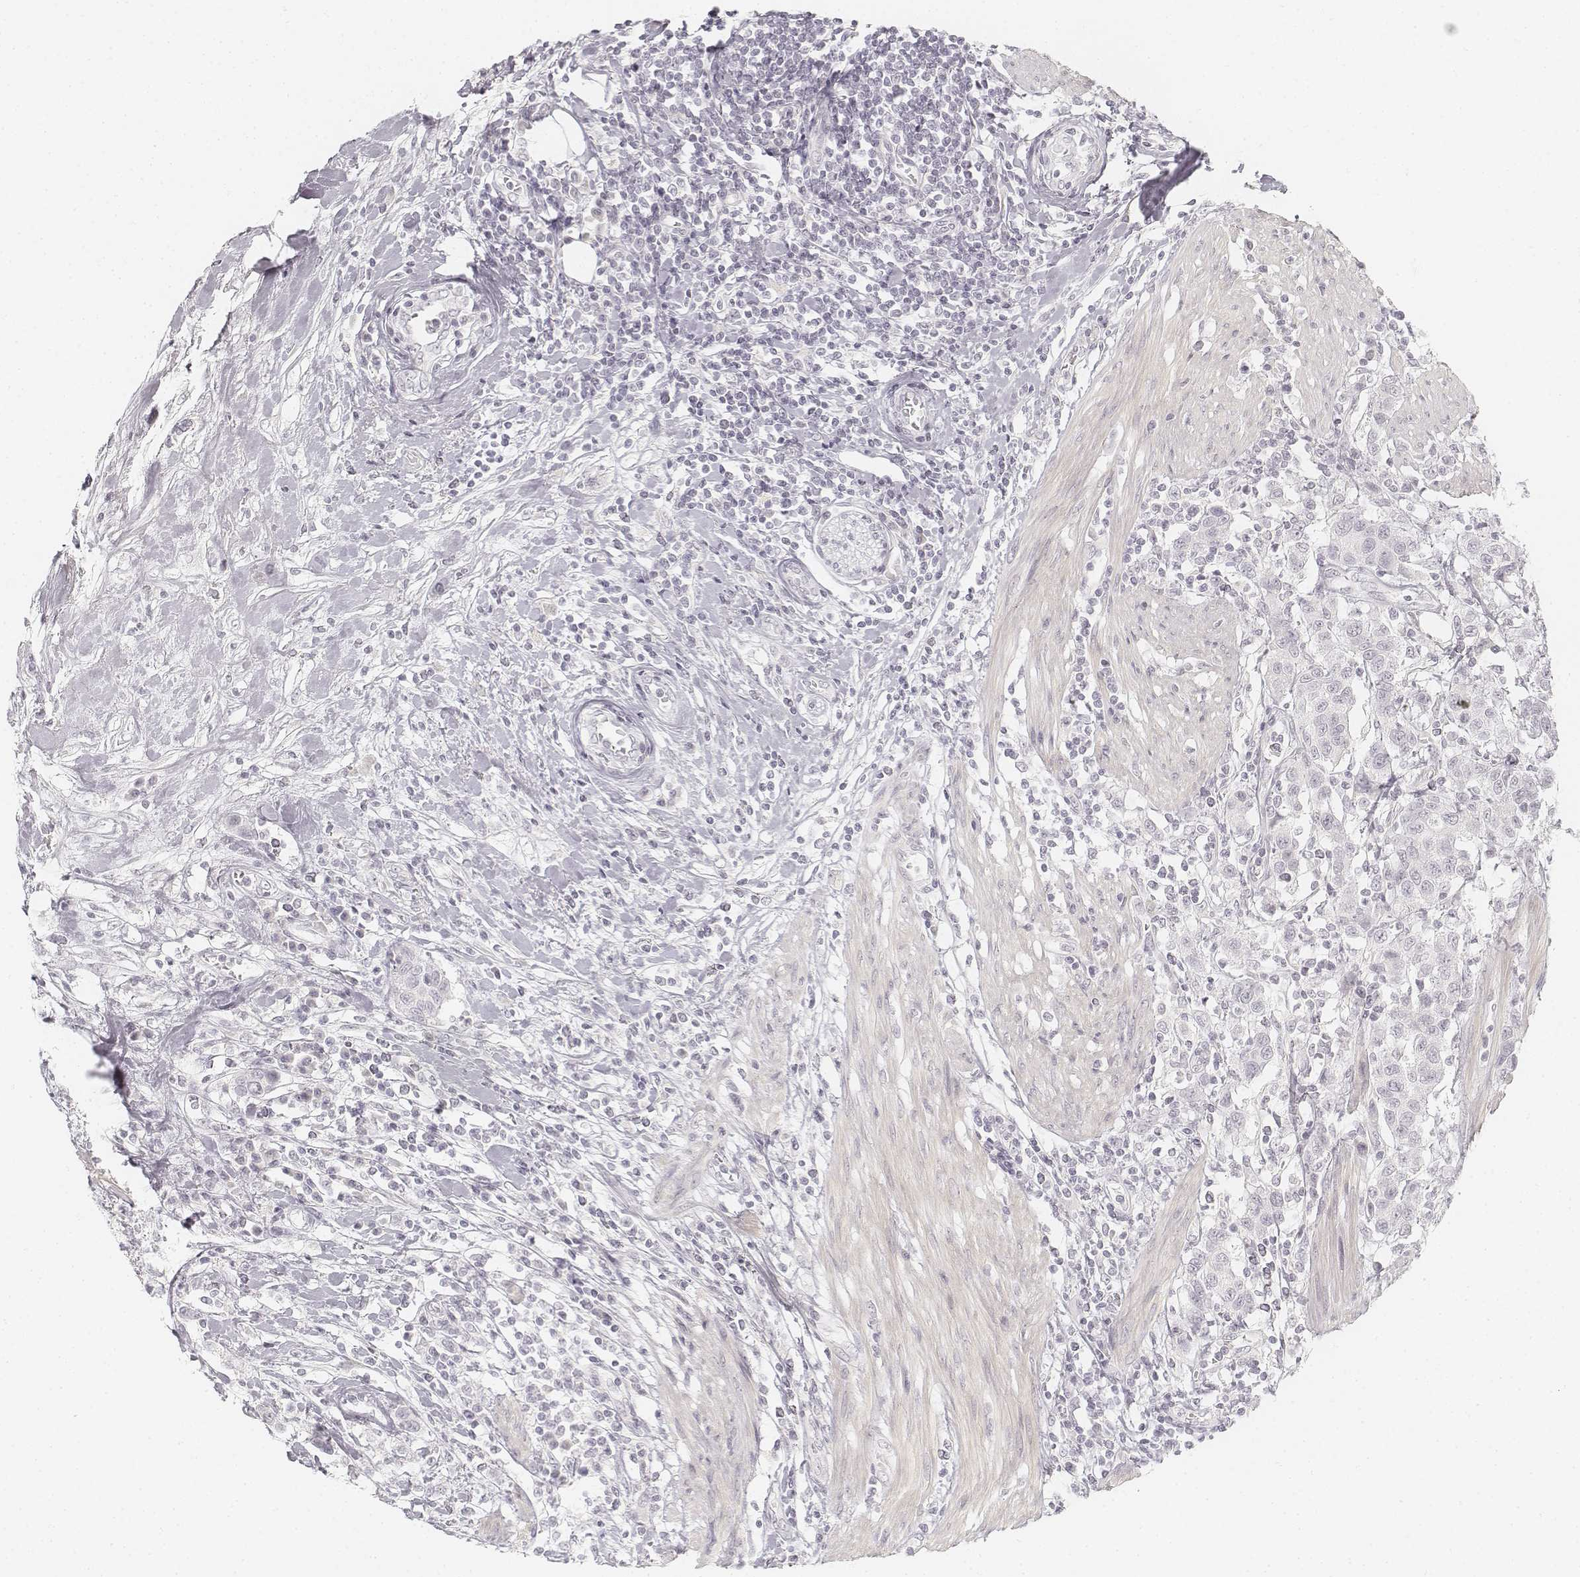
{"staining": {"intensity": "negative", "quantity": "none", "location": "none"}, "tissue": "urothelial cancer", "cell_type": "Tumor cells", "image_type": "cancer", "snomed": [{"axis": "morphology", "description": "Urothelial carcinoma, High grade"}, {"axis": "topography", "description": "Urinary bladder"}], "caption": "Immunohistochemistry micrograph of neoplastic tissue: urothelial cancer stained with DAB (3,3'-diaminobenzidine) reveals no significant protein staining in tumor cells.", "gene": "KRT25", "patient": {"sex": "female", "age": 58}}